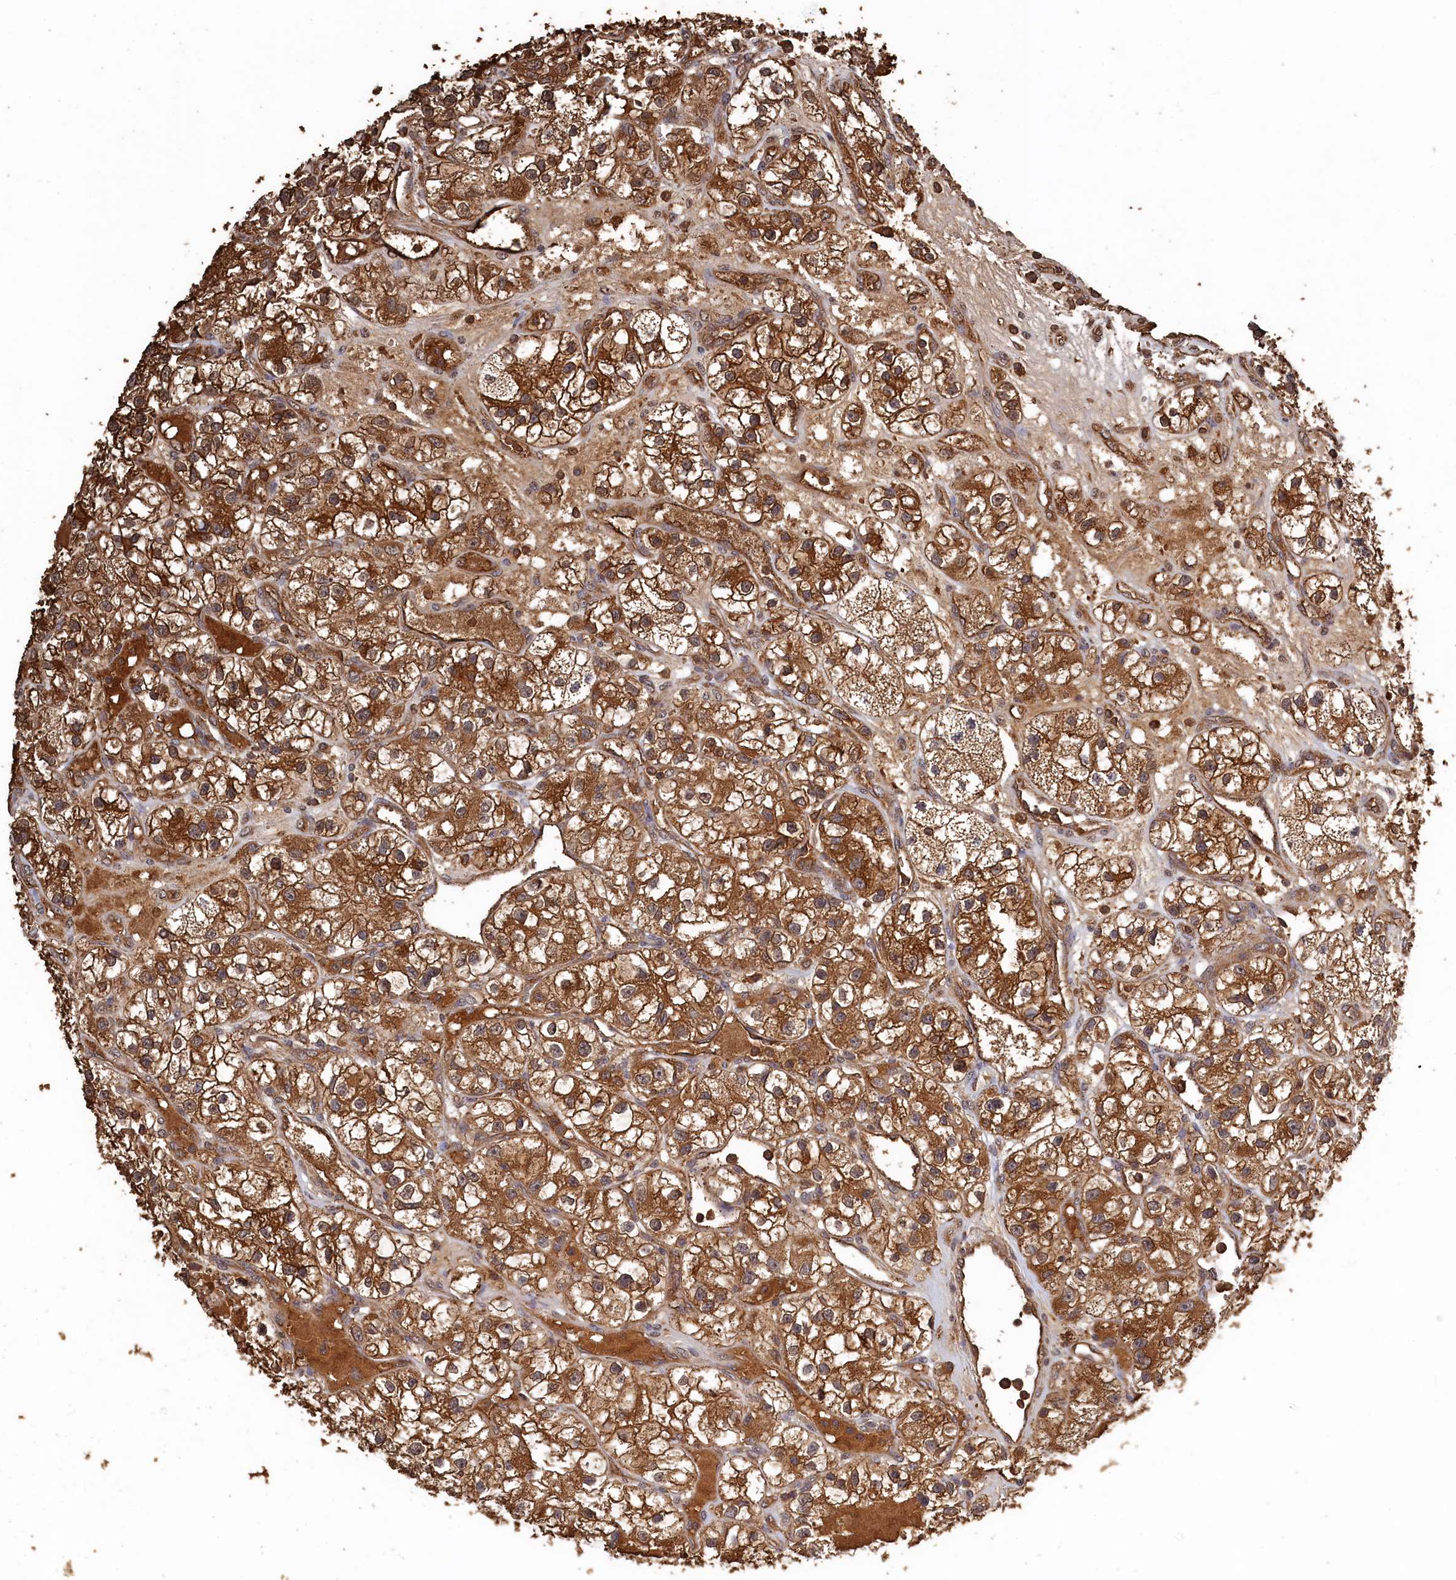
{"staining": {"intensity": "strong", "quantity": ">75%", "location": "cytoplasmic/membranous"}, "tissue": "renal cancer", "cell_type": "Tumor cells", "image_type": "cancer", "snomed": [{"axis": "morphology", "description": "Adenocarcinoma, NOS"}, {"axis": "topography", "description": "Kidney"}], "caption": "A brown stain shows strong cytoplasmic/membranous positivity of a protein in renal cancer (adenocarcinoma) tumor cells. (brown staining indicates protein expression, while blue staining denotes nuclei).", "gene": "SNX33", "patient": {"sex": "female", "age": 57}}